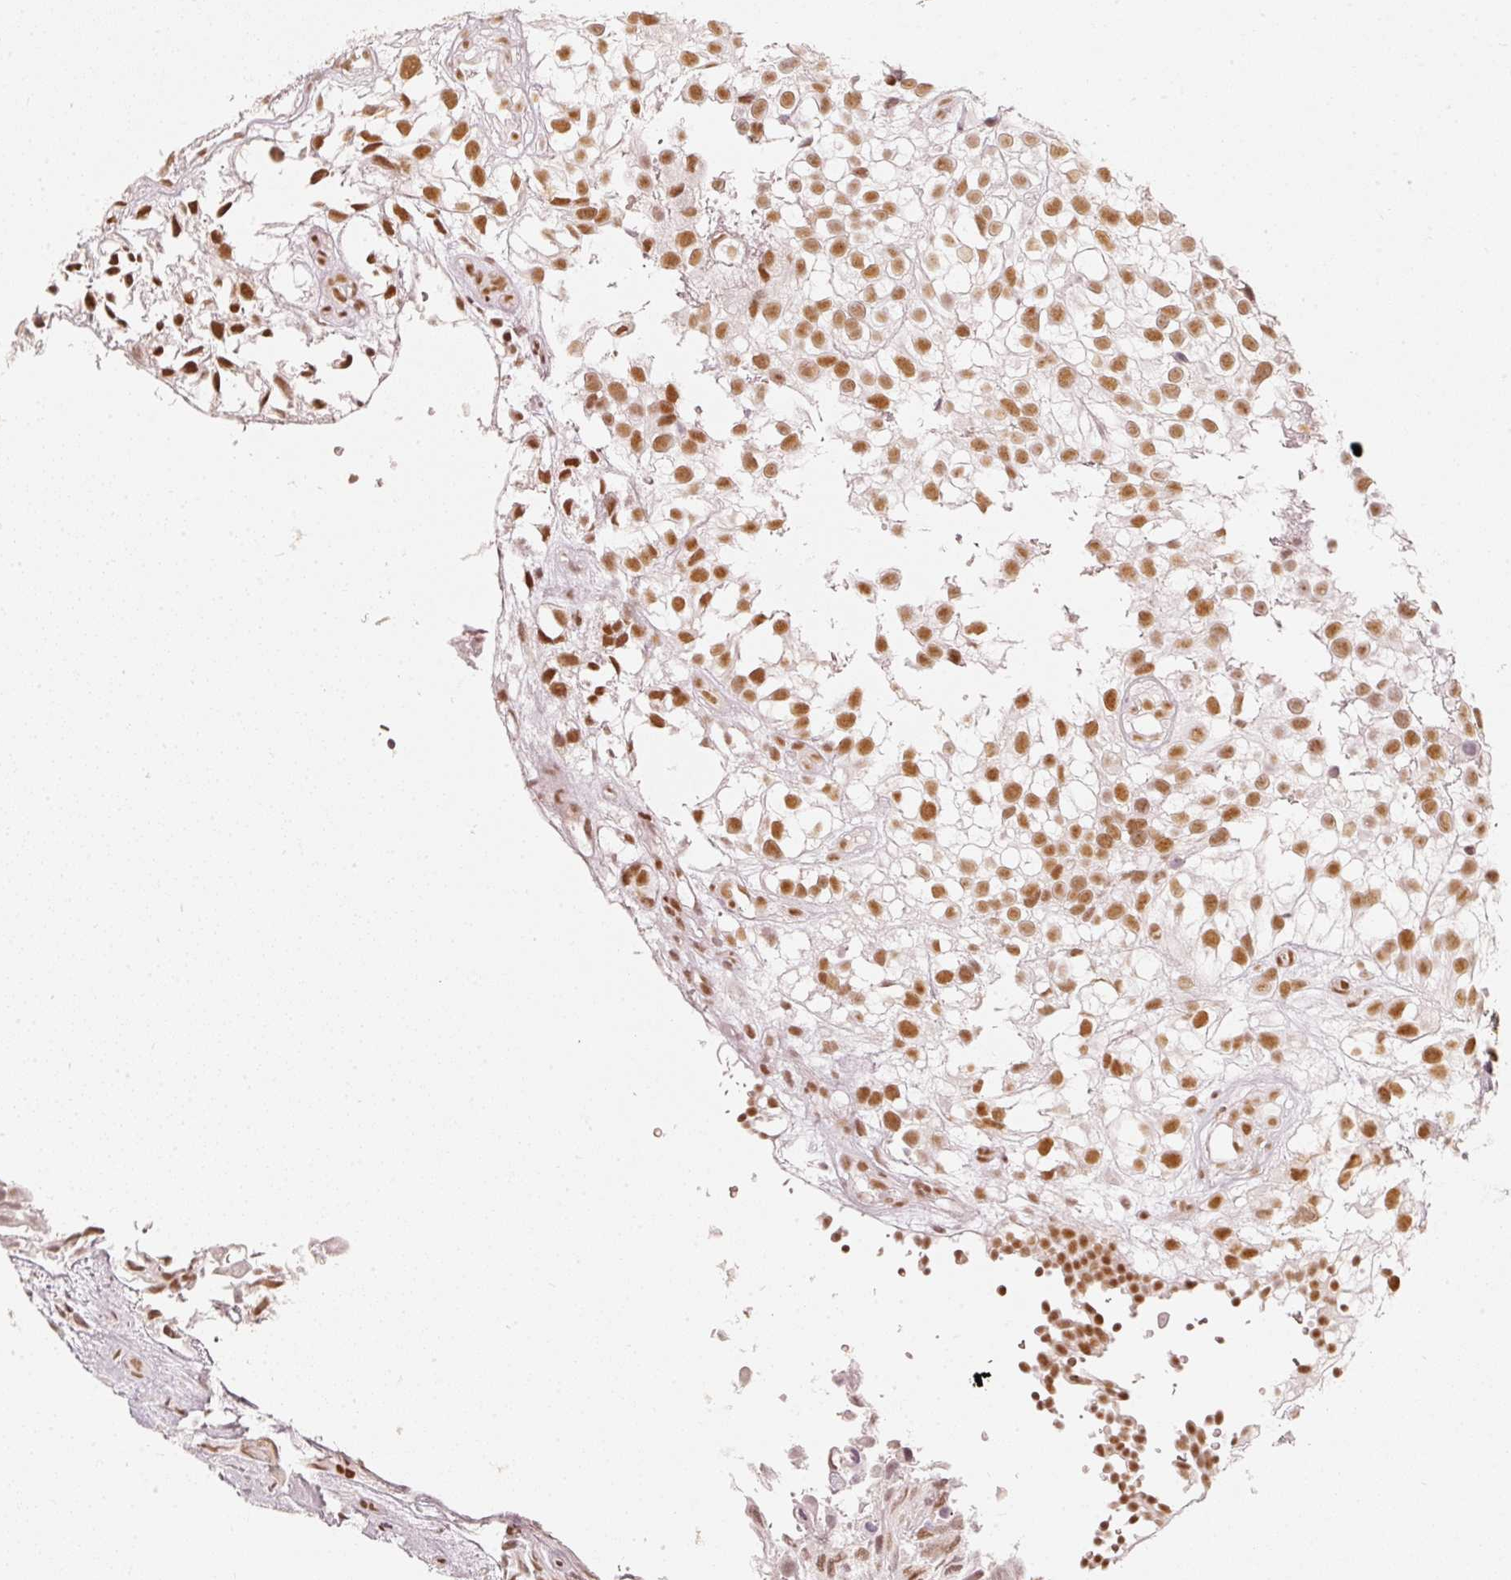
{"staining": {"intensity": "moderate", "quantity": ">75%", "location": "nuclear"}, "tissue": "urothelial cancer", "cell_type": "Tumor cells", "image_type": "cancer", "snomed": [{"axis": "morphology", "description": "Urothelial carcinoma, High grade"}, {"axis": "topography", "description": "Urinary bladder"}], "caption": "Moderate nuclear staining for a protein is identified in approximately >75% of tumor cells of urothelial carcinoma (high-grade) using immunohistochemistry (IHC).", "gene": "PPP1R10", "patient": {"sex": "male", "age": 56}}